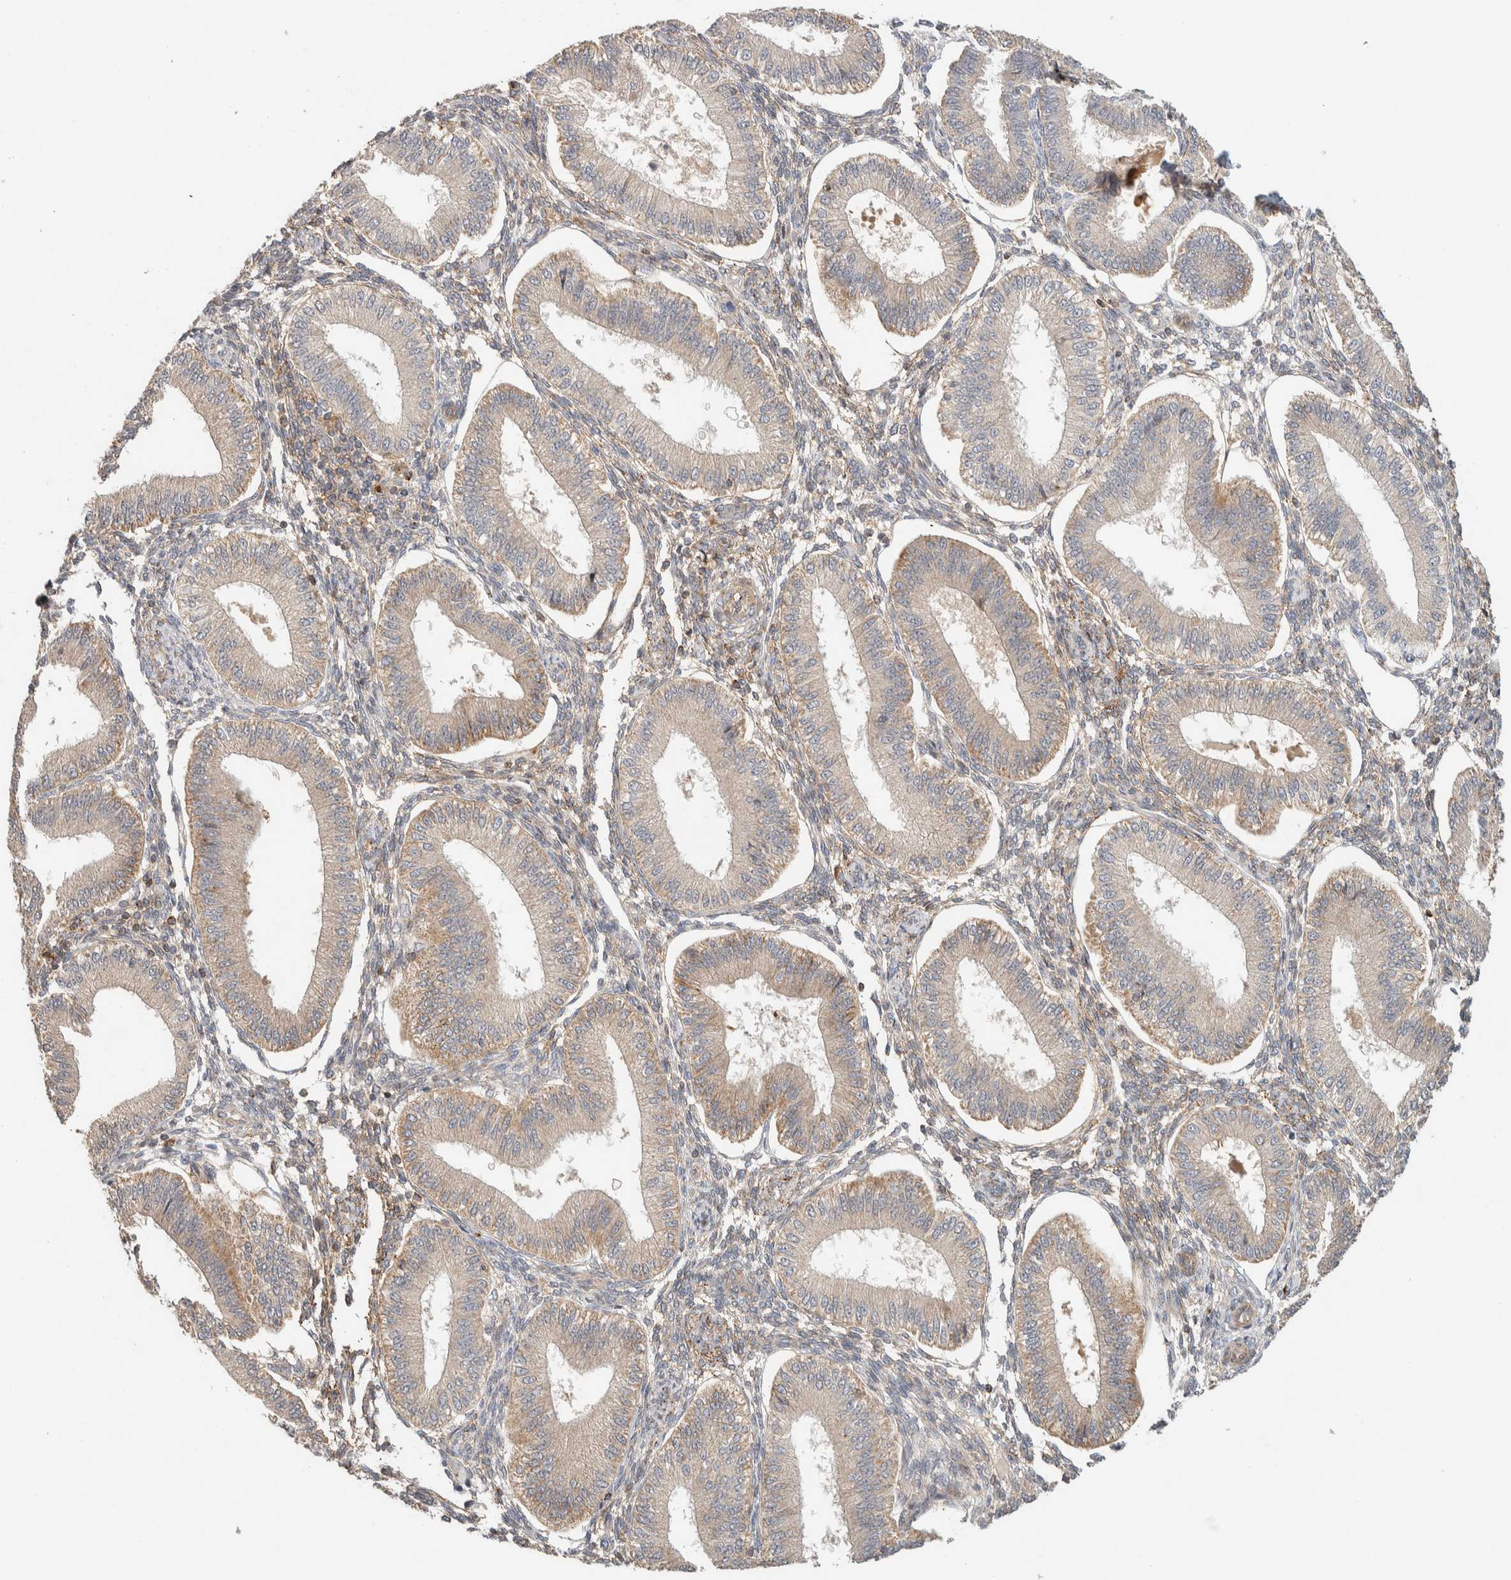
{"staining": {"intensity": "weak", "quantity": "25%-75%", "location": "cytoplasmic/membranous"}, "tissue": "endometrium", "cell_type": "Cells in endometrial stroma", "image_type": "normal", "snomed": [{"axis": "morphology", "description": "Normal tissue, NOS"}, {"axis": "topography", "description": "Endometrium"}], "caption": "A brown stain highlights weak cytoplasmic/membranous staining of a protein in cells in endometrial stroma of normal human endometrium. The staining is performed using DAB brown chromogen to label protein expression. The nuclei are counter-stained blue using hematoxylin.", "gene": "KIF9", "patient": {"sex": "female", "age": 39}}